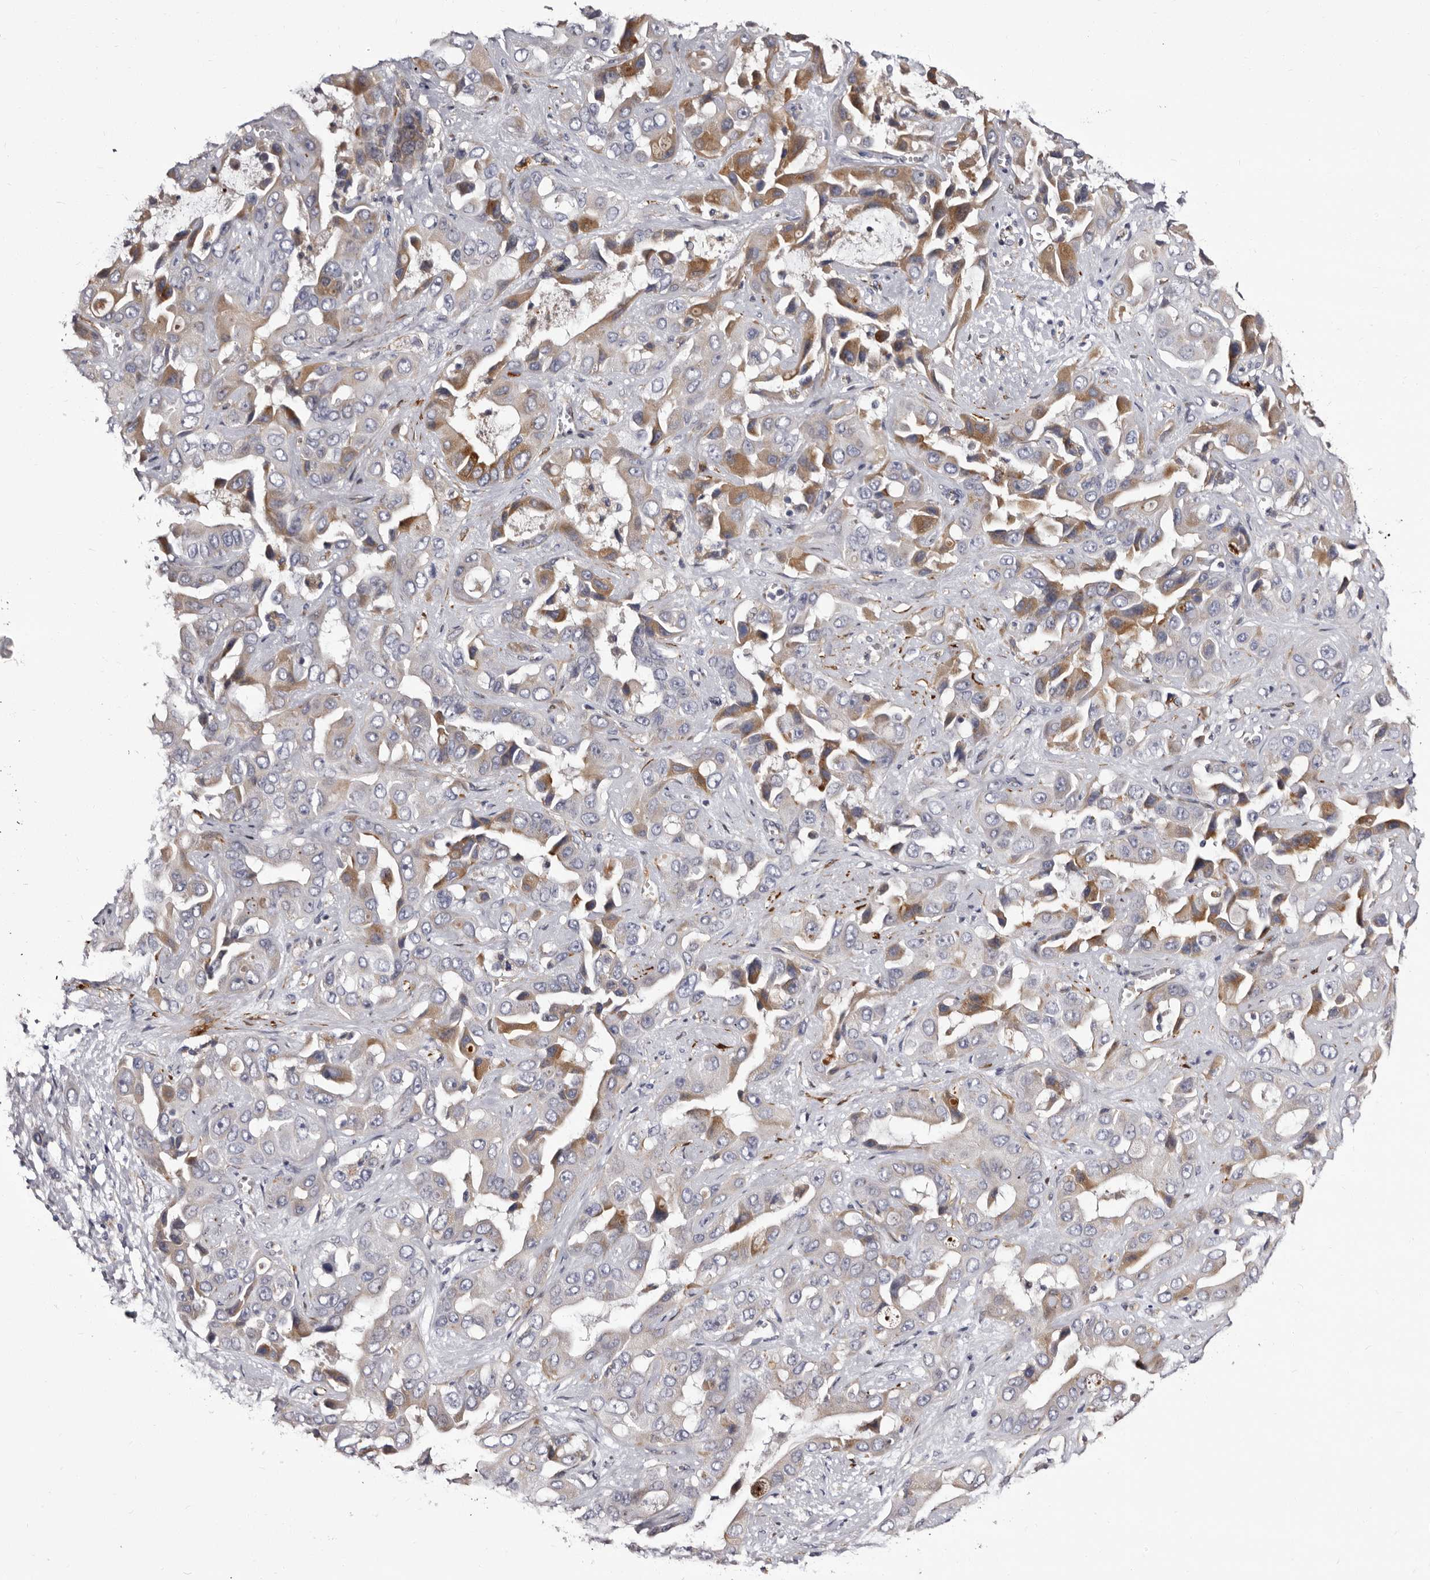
{"staining": {"intensity": "moderate", "quantity": "25%-75%", "location": "cytoplasmic/membranous"}, "tissue": "liver cancer", "cell_type": "Tumor cells", "image_type": "cancer", "snomed": [{"axis": "morphology", "description": "Cholangiocarcinoma"}, {"axis": "topography", "description": "Liver"}], "caption": "There is medium levels of moderate cytoplasmic/membranous expression in tumor cells of liver cholangiocarcinoma, as demonstrated by immunohistochemical staining (brown color).", "gene": "AUNIP", "patient": {"sex": "female", "age": 52}}